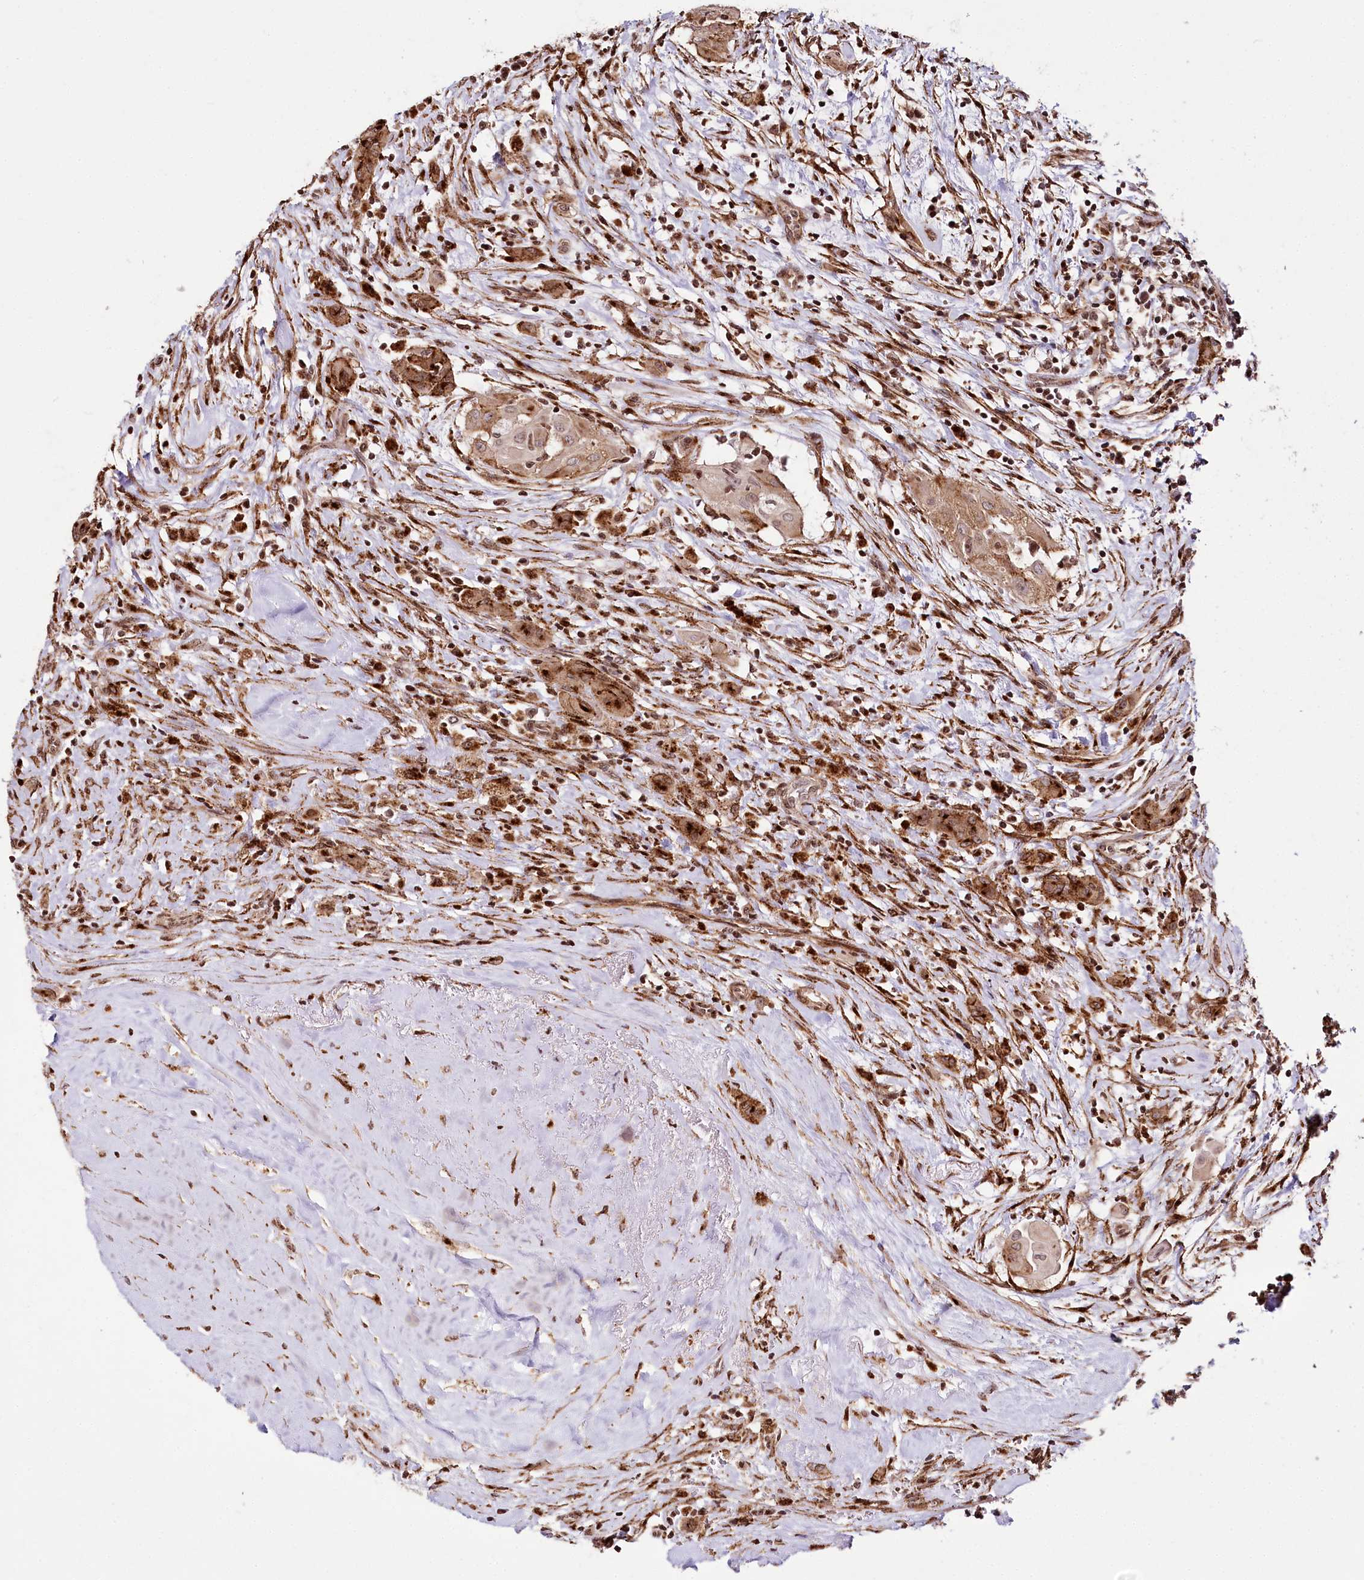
{"staining": {"intensity": "moderate", "quantity": ">75%", "location": "cytoplasmic/membranous,nuclear"}, "tissue": "thyroid cancer", "cell_type": "Tumor cells", "image_type": "cancer", "snomed": [{"axis": "morphology", "description": "Papillary adenocarcinoma, NOS"}, {"axis": "topography", "description": "Thyroid gland"}], "caption": "Brown immunohistochemical staining in papillary adenocarcinoma (thyroid) demonstrates moderate cytoplasmic/membranous and nuclear positivity in about >75% of tumor cells.", "gene": "HOXC8", "patient": {"sex": "female", "age": 59}}